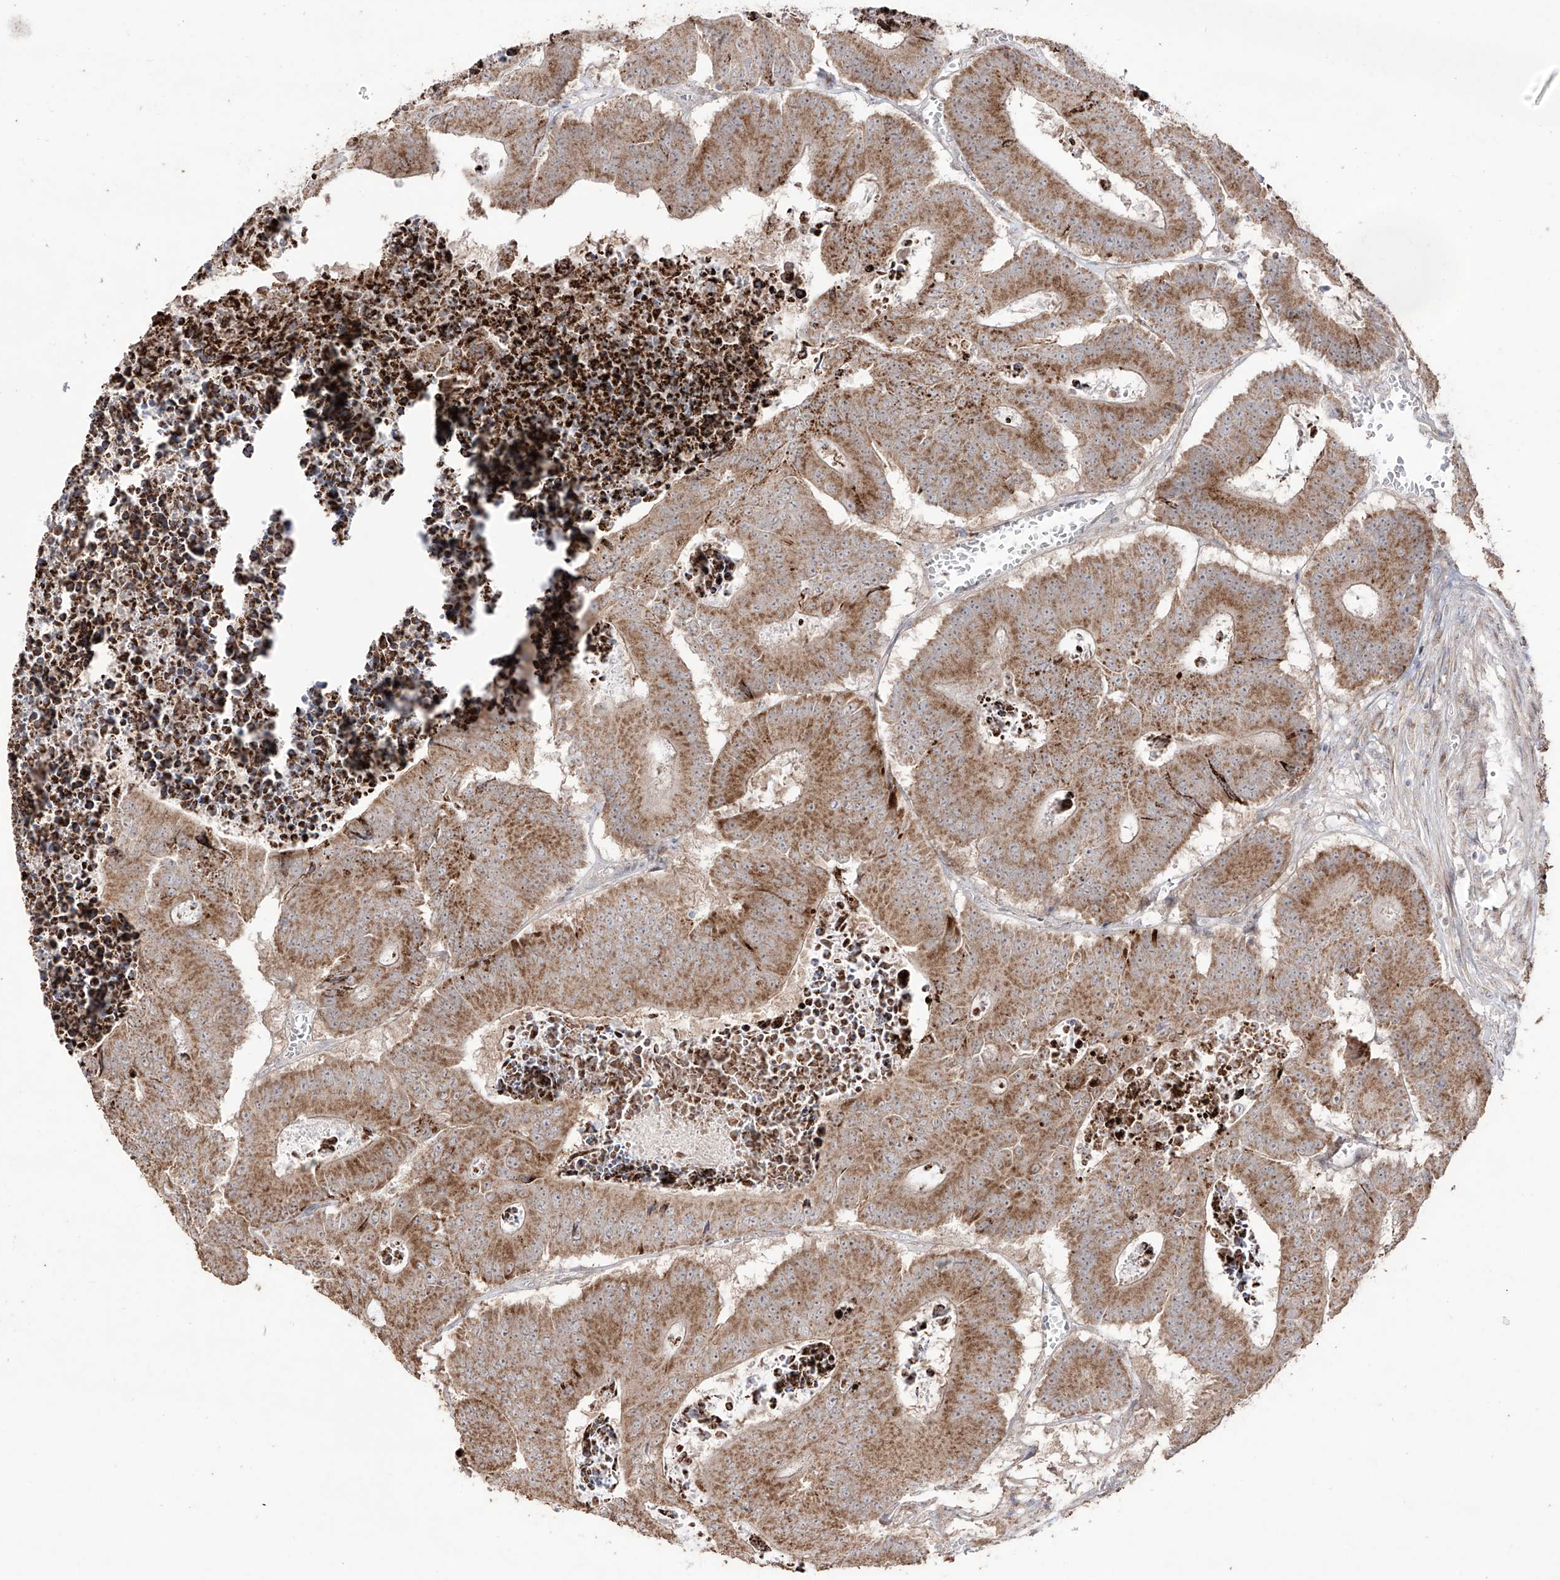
{"staining": {"intensity": "moderate", "quantity": ">75%", "location": "cytoplasmic/membranous"}, "tissue": "colorectal cancer", "cell_type": "Tumor cells", "image_type": "cancer", "snomed": [{"axis": "morphology", "description": "Adenocarcinoma, NOS"}, {"axis": "topography", "description": "Colon"}], "caption": "Colorectal cancer (adenocarcinoma) was stained to show a protein in brown. There is medium levels of moderate cytoplasmic/membranous expression in approximately >75% of tumor cells.", "gene": "YKT6", "patient": {"sex": "male", "age": 87}}